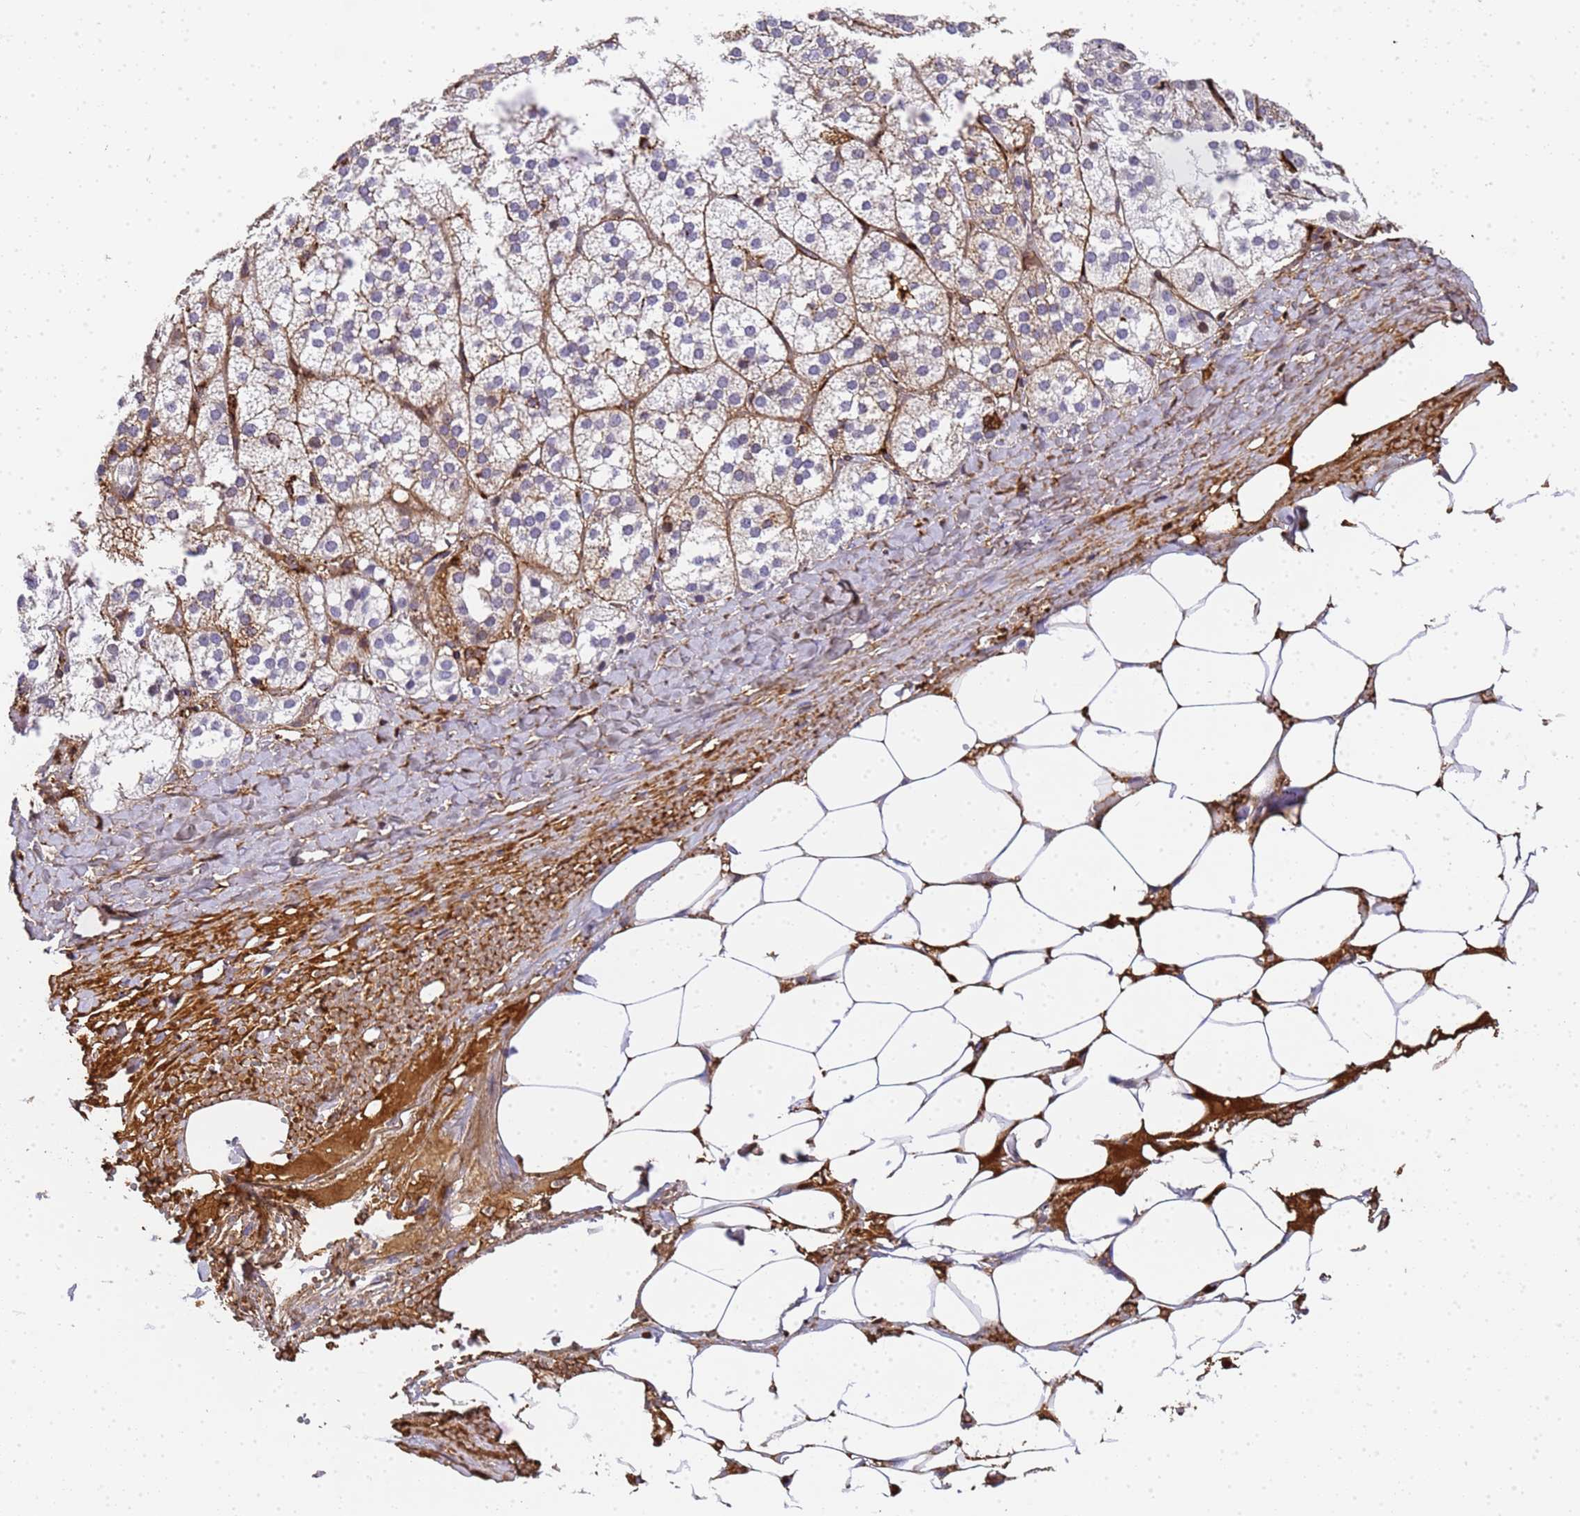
{"staining": {"intensity": "negative", "quantity": "none", "location": "none"}, "tissue": "adrenal gland", "cell_type": "Glandular cells", "image_type": "normal", "snomed": [{"axis": "morphology", "description": "Normal tissue, NOS"}, {"axis": "topography", "description": "Adrenal gland"}], "caption": "A histopathology image of human adrenal gland is negative for staining in glandular cells. (Stains: DAB (3,3'-diaminobenzidine) immunohistochemistry (IHC) with hematoxylin counter stain, Microscopy: brightfield microscopy at high magnification).", "gene": "IGFBP7", "patient": {"sex": "female", "age": 61}}